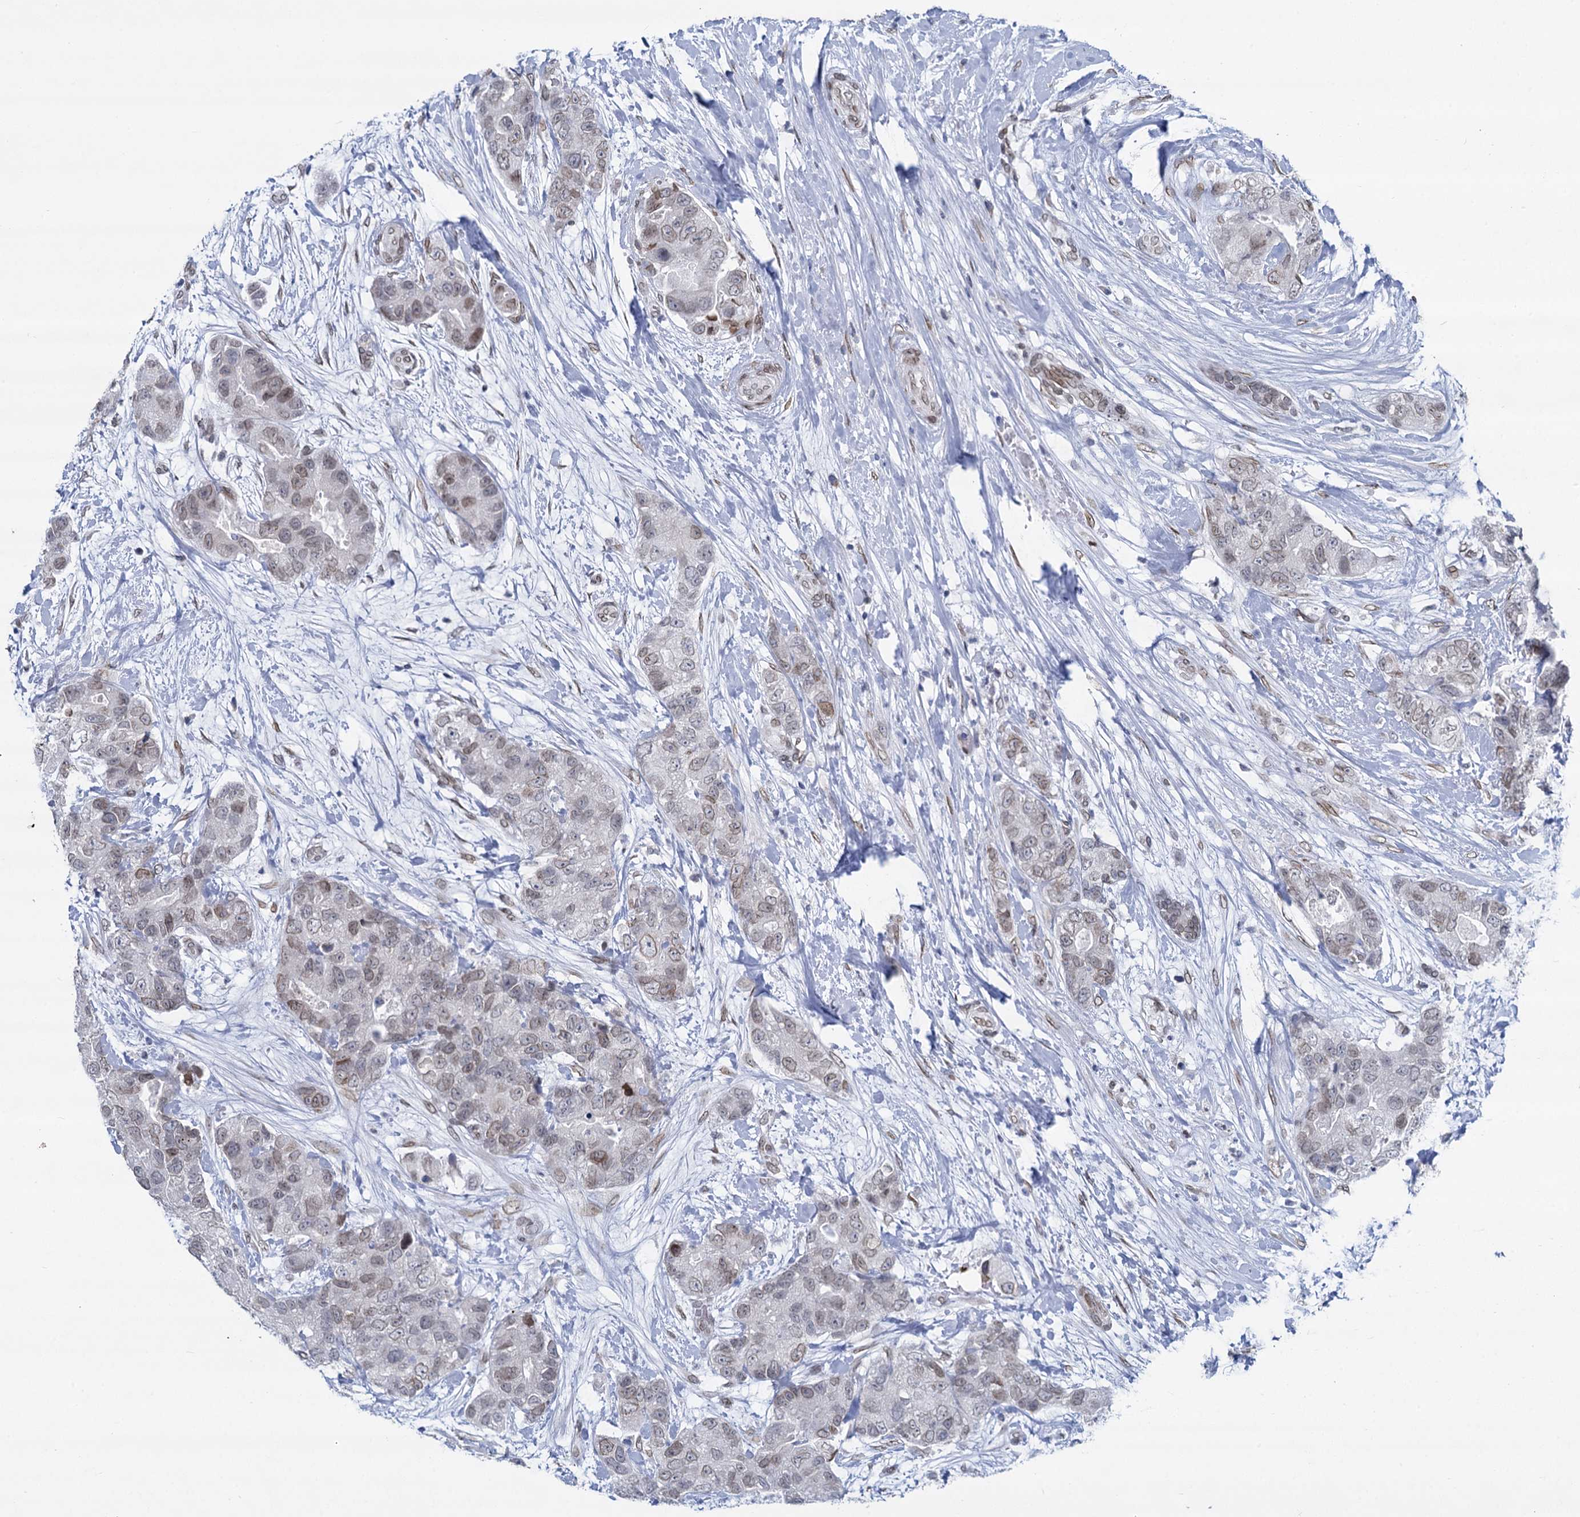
{"staining": {"intensity": "moderate", "quantity": "25%-75%", "location": "cytoplasmic/membranous,nuclear"}, "tissue": "breast cancer", "cell_type": "Tumor cells", "image_type": "cancer", "snomed": [{"axis": "morphology", "description": "Duct carcinoma"}, {"axis": "topography", "description": "Breast"}], "caption": "This photomicrograph displays immunohistochemistry staining of breast cancer, with medium moderate cytoplasmic/membranous and nuclear expression in about 25%-75% of tumor cells.", "gene": "PRSS35", "patient": {"sex": "female", "age": 62}}